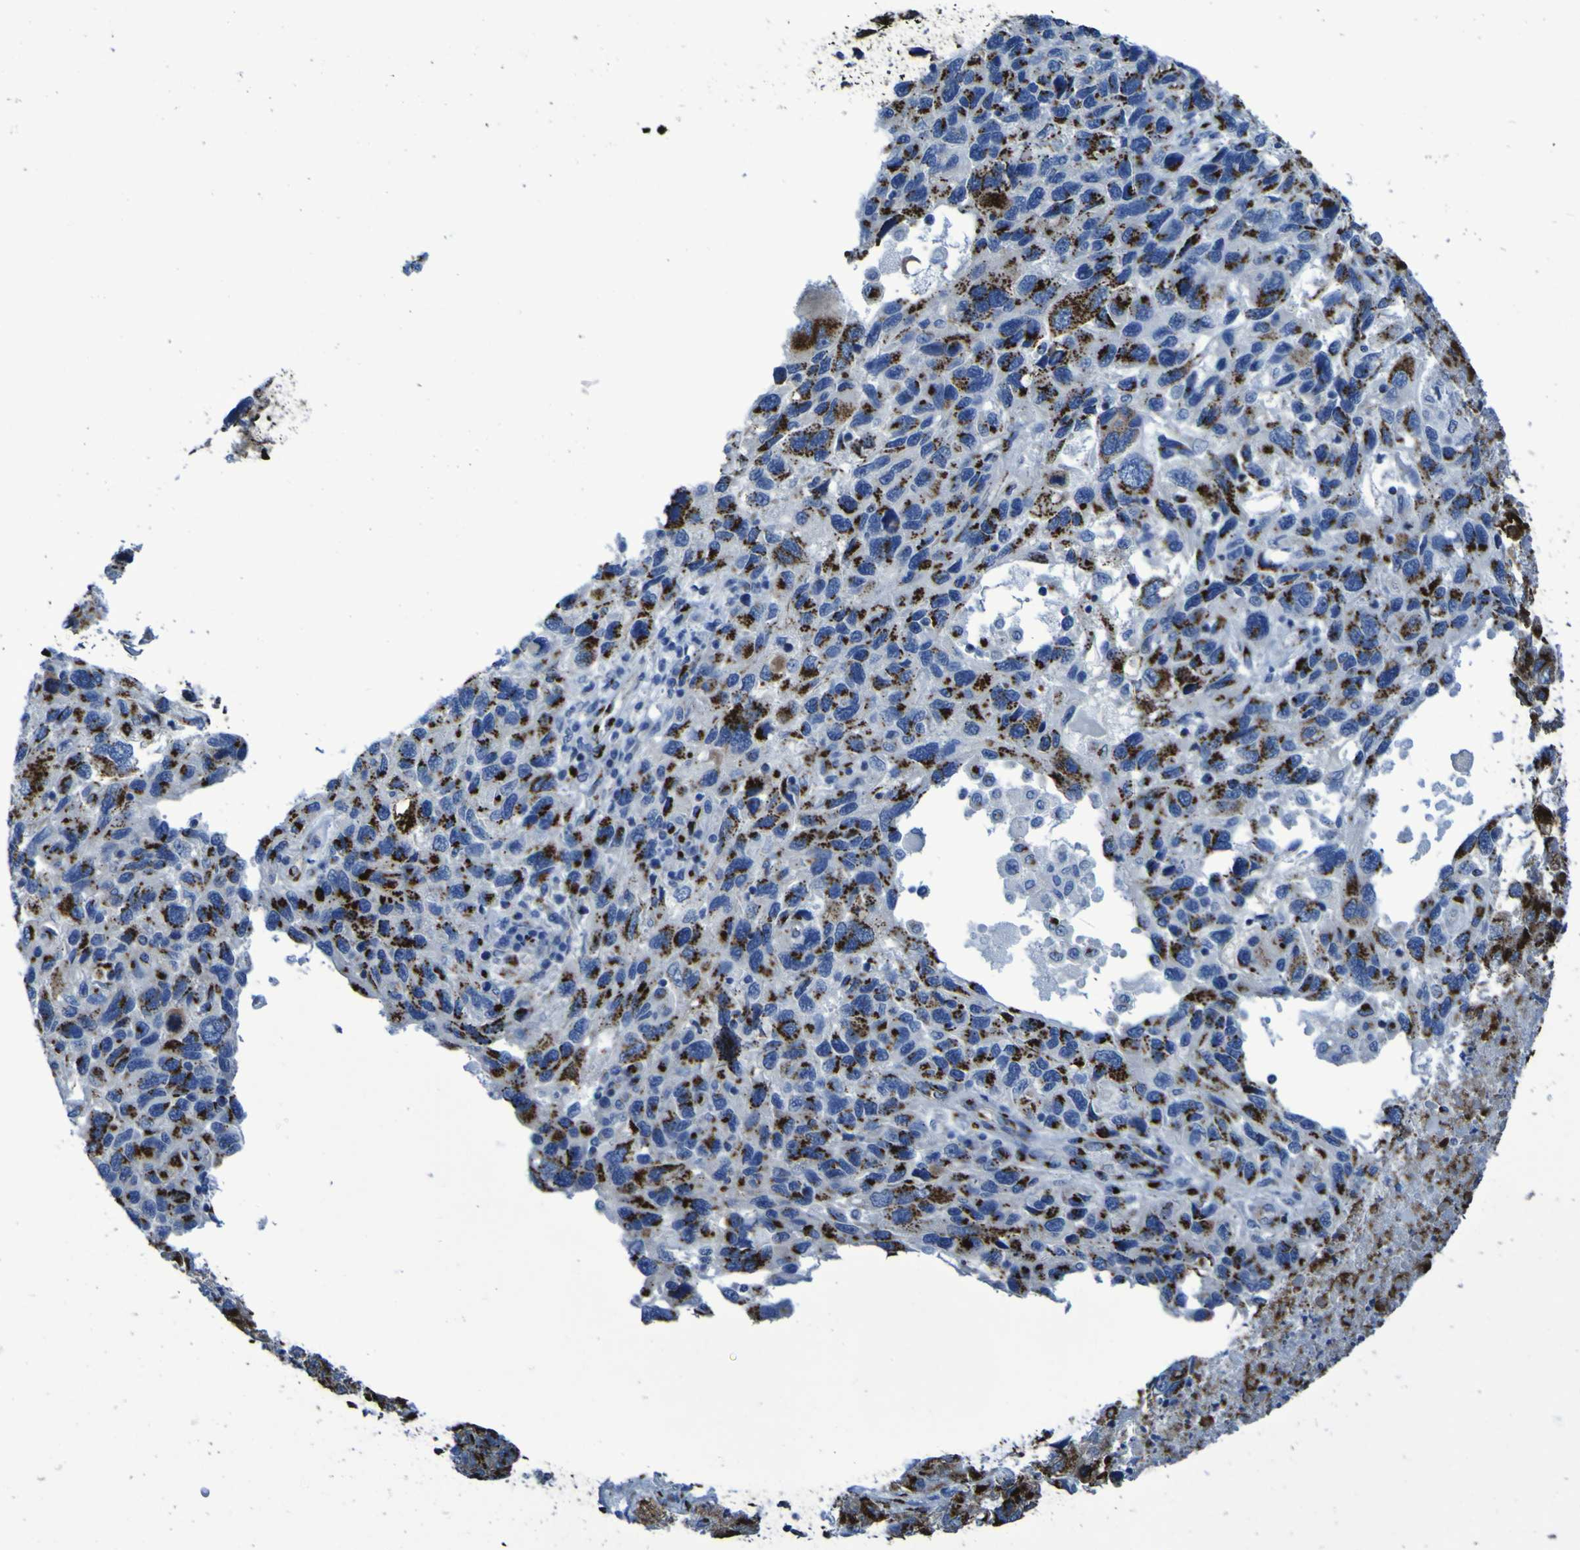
{"staining": {"intensity": "strong", "quantity": ">75%", "location": "cytoplasmic/membranous"}, "tissue": "melanoma", "cell_type": "Tumor cells", "image_type": "cancer", "snomed": [{"axis": "morphology", "description": "Malignant melanoma, NOS"}, {"axis": "topography", "description": "Skin"}], "caption": "Immunohistochemistry (IHC) micrograph of malignant melanoma stained for a protein (brown), which displays high levels of strong cytoplasmic/membranous expression in approximately >75% of tumor cells.", "gene": "GOLM1", "patient": {"sex": "male", "age": 53}}